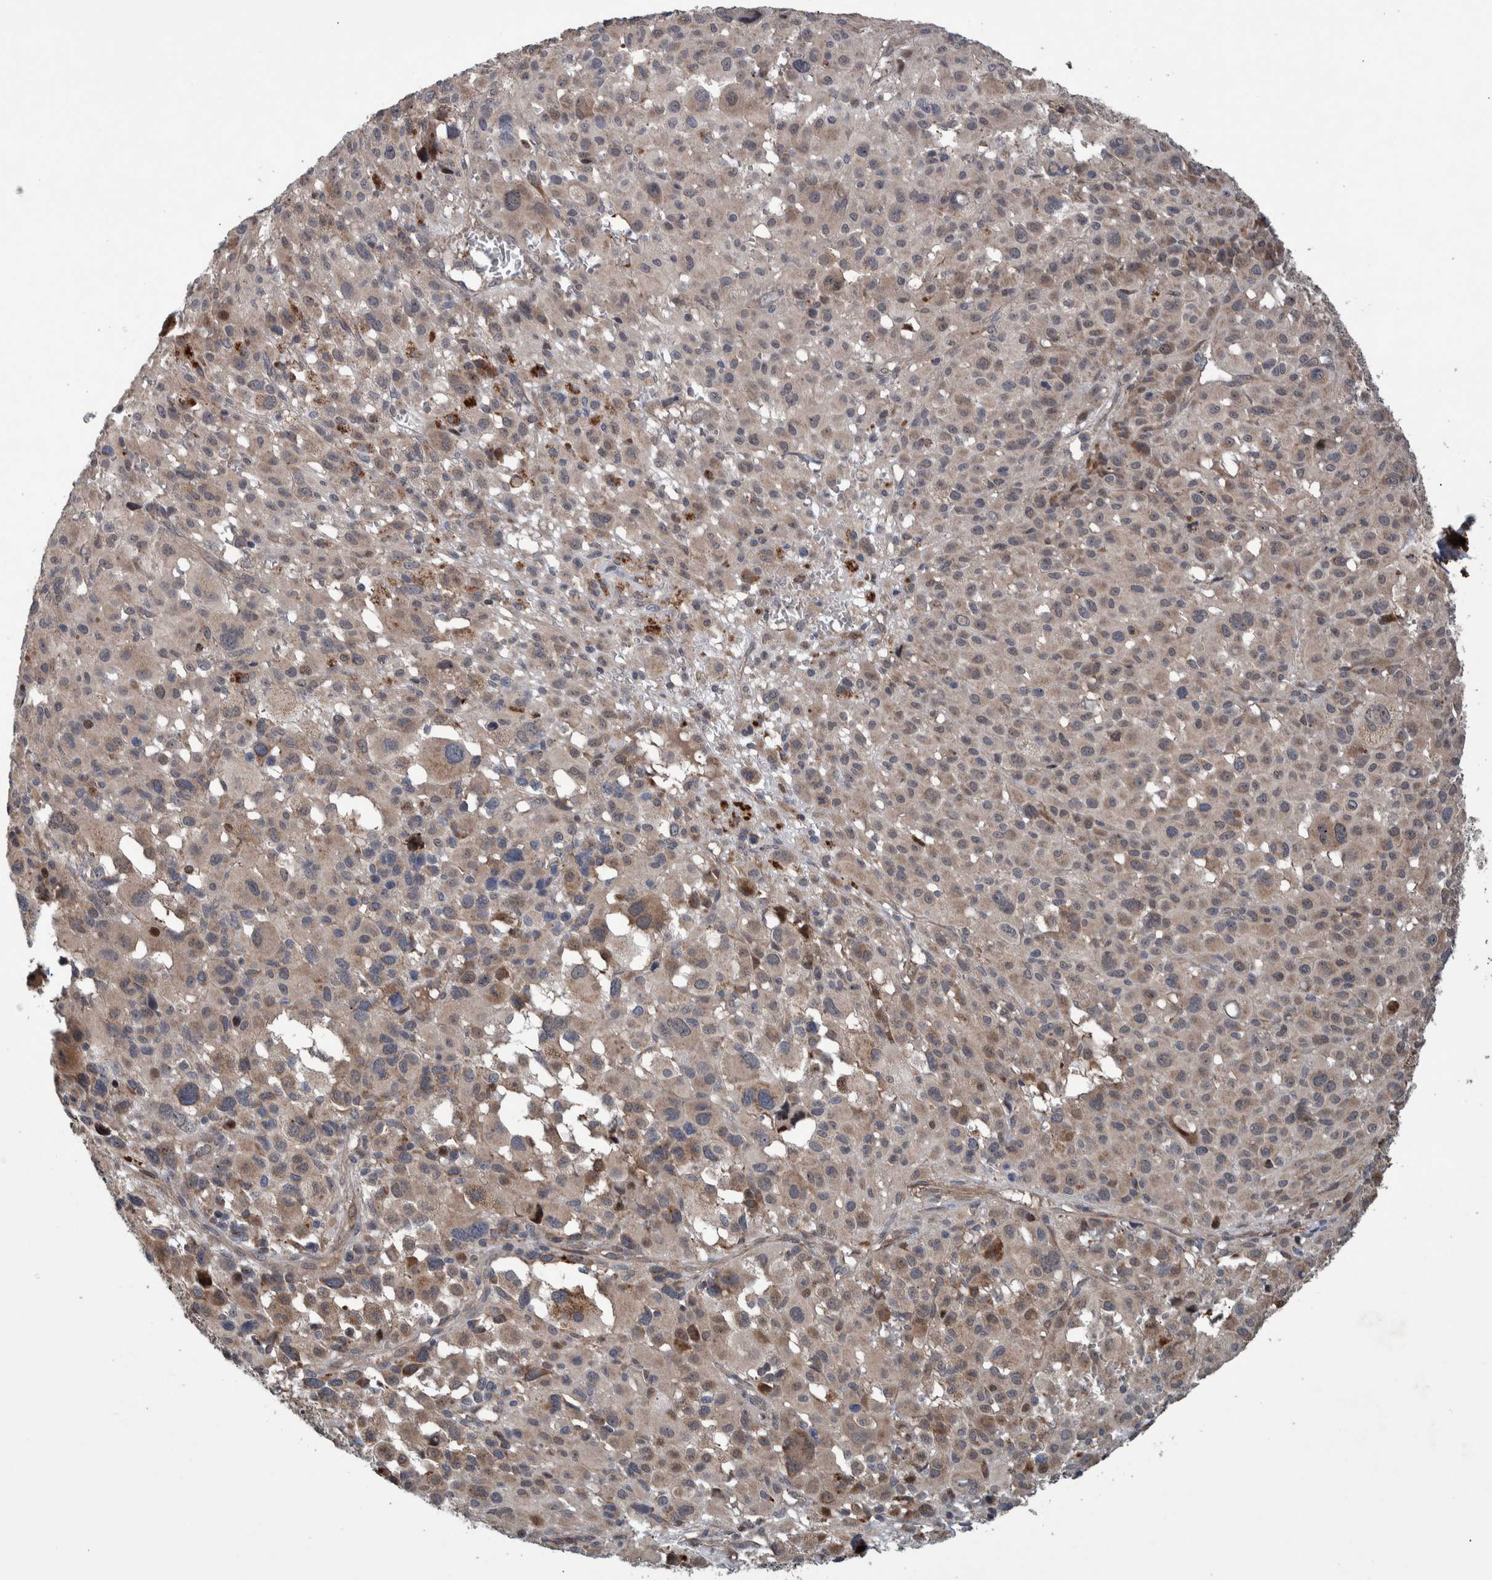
{"staining": {"intensity": "weak", "quantity": "25%-75%", "location": "cytoplasmic/membranous"}, "tissue": "melanoma", "cell_type": "Tumor cells", "image_type": "cancer", "snomed": [{"axis": "morphology", "description": "Malignant melanoma, Metastatic site"}, {"axis": "topography", "description": "Skin"}], "caption": "A photomicrograph of human malignant melanoma (metastatic site) stained for a protein demonstrates weak cytoplasmic/membranous brown staining in tumor cells.", "gene": "B3GNTL1", "patient": {"sex": "female", "age": 74}}